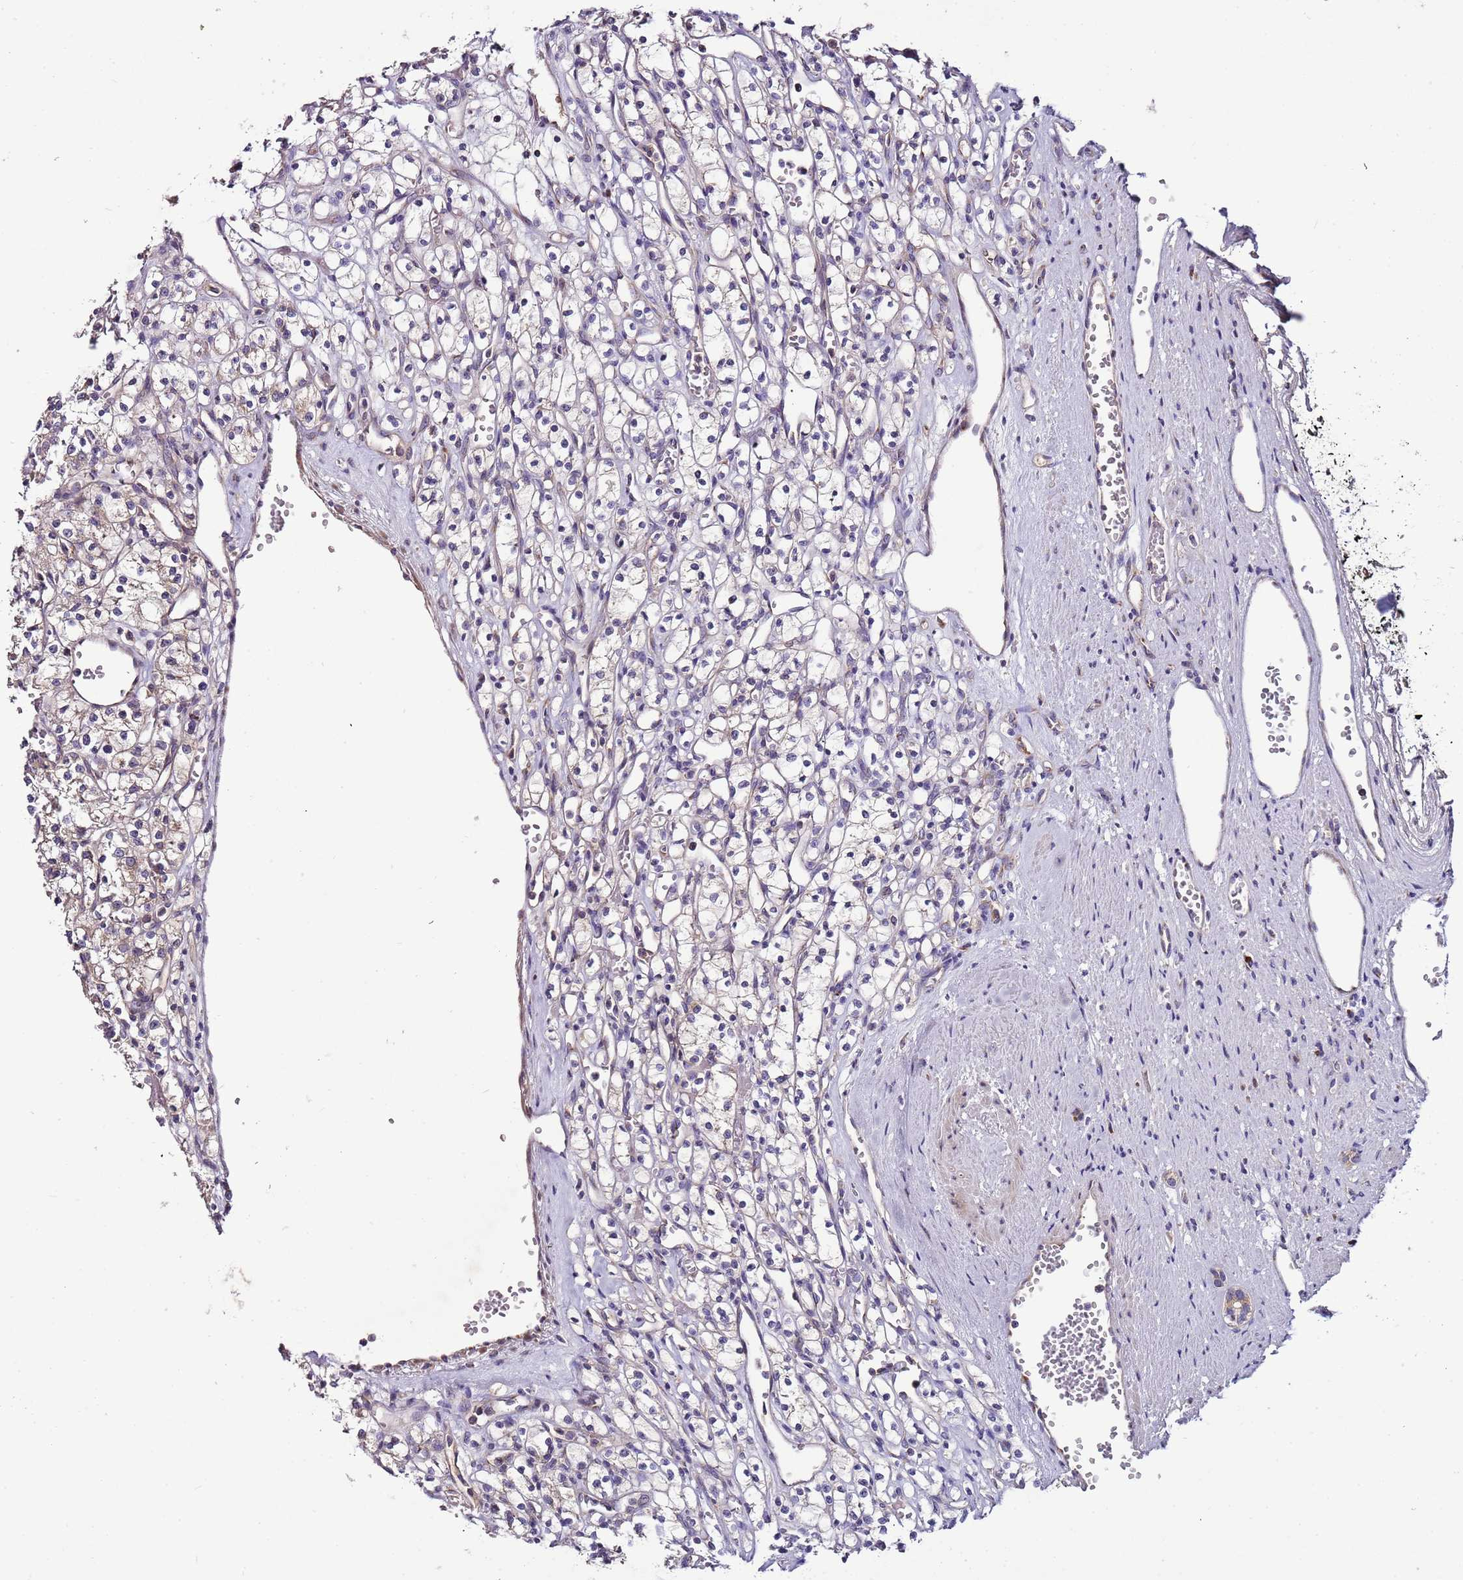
{"staining": {"intensity": "weak", "quantity": "<25%", "location": "cytoplasmic/membranous"}, "tissue": "renal cancer", "cell_type": "Tumor cells", "image_type": "cancer", "snomed": [{"axis": "morphology", "description": "Adenocarcinoma, NOS"}, {"axis": "topography", "description": "Kidney"}], "caption": "This is a photomicrograph of immunohistochemistry (IHC) staining of adenocarcinoma (renal), which shows no expression in tumor cells.", "gene": "FAM20A", "patient": {"sex": "female", "age": 59}}